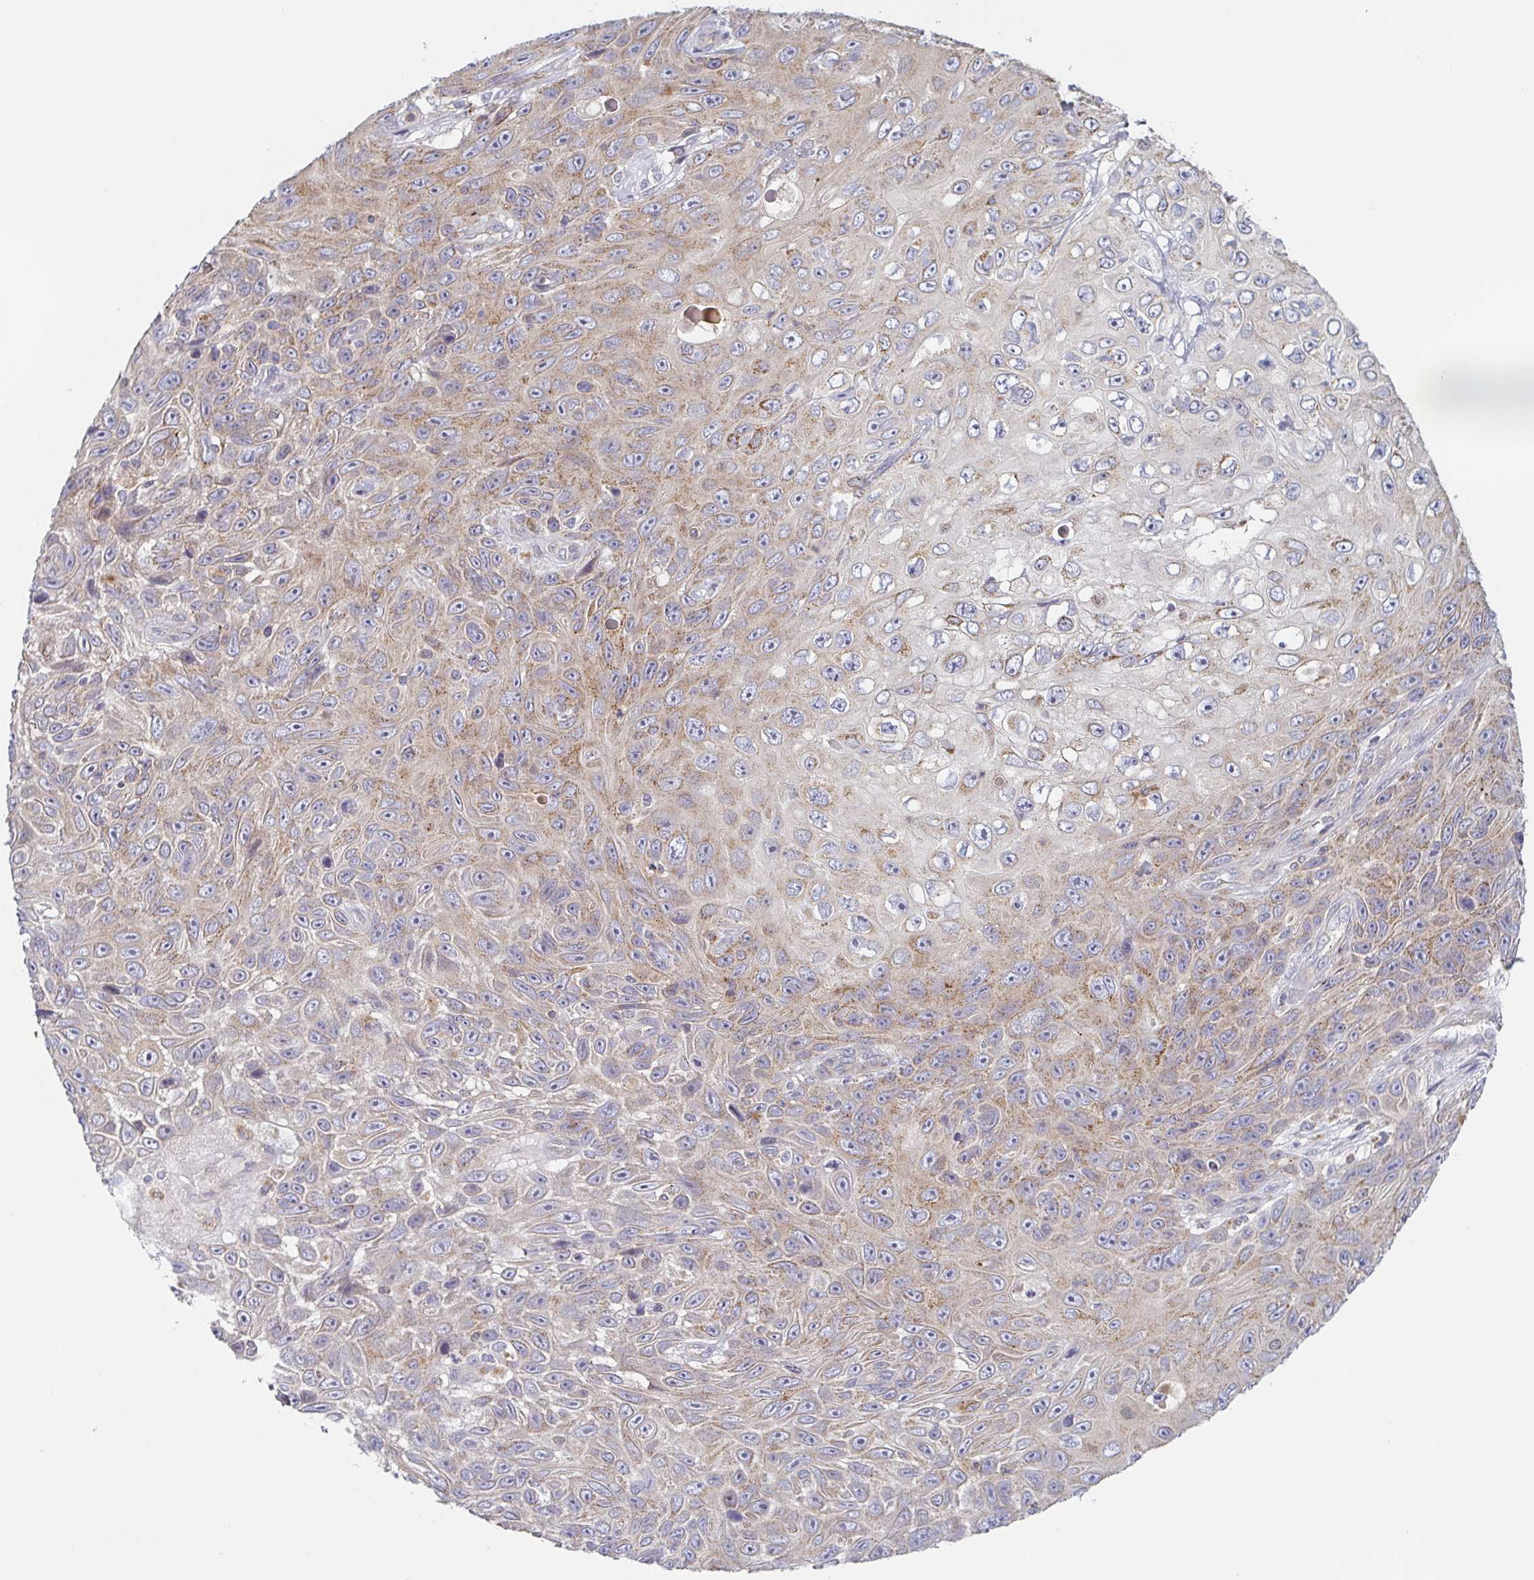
{"staining": {"intensity": "weak", "quantity": "25%-75%", "location": "cytoplasmic/membranous"}, "tissue": "skin cancer", "cell_type": "Tumor cells", "image_type": "cancer", "snomed": [{"axis": "morphology", "description": "Squamous cell carcinoma, NOS"}, {"axis": "topography", "description": "Skin"}], "caption": "DAB (3,3'-diaminobenzidine) immunohistochemical staining of human squamous cell carcinoma (skin) exhibits weak cytoplasmic/membranous protein expression in approximately 25%-75% of tumor cells.", "gene": "TUFT1", "patient": {"sex": "male", "age": 82}}